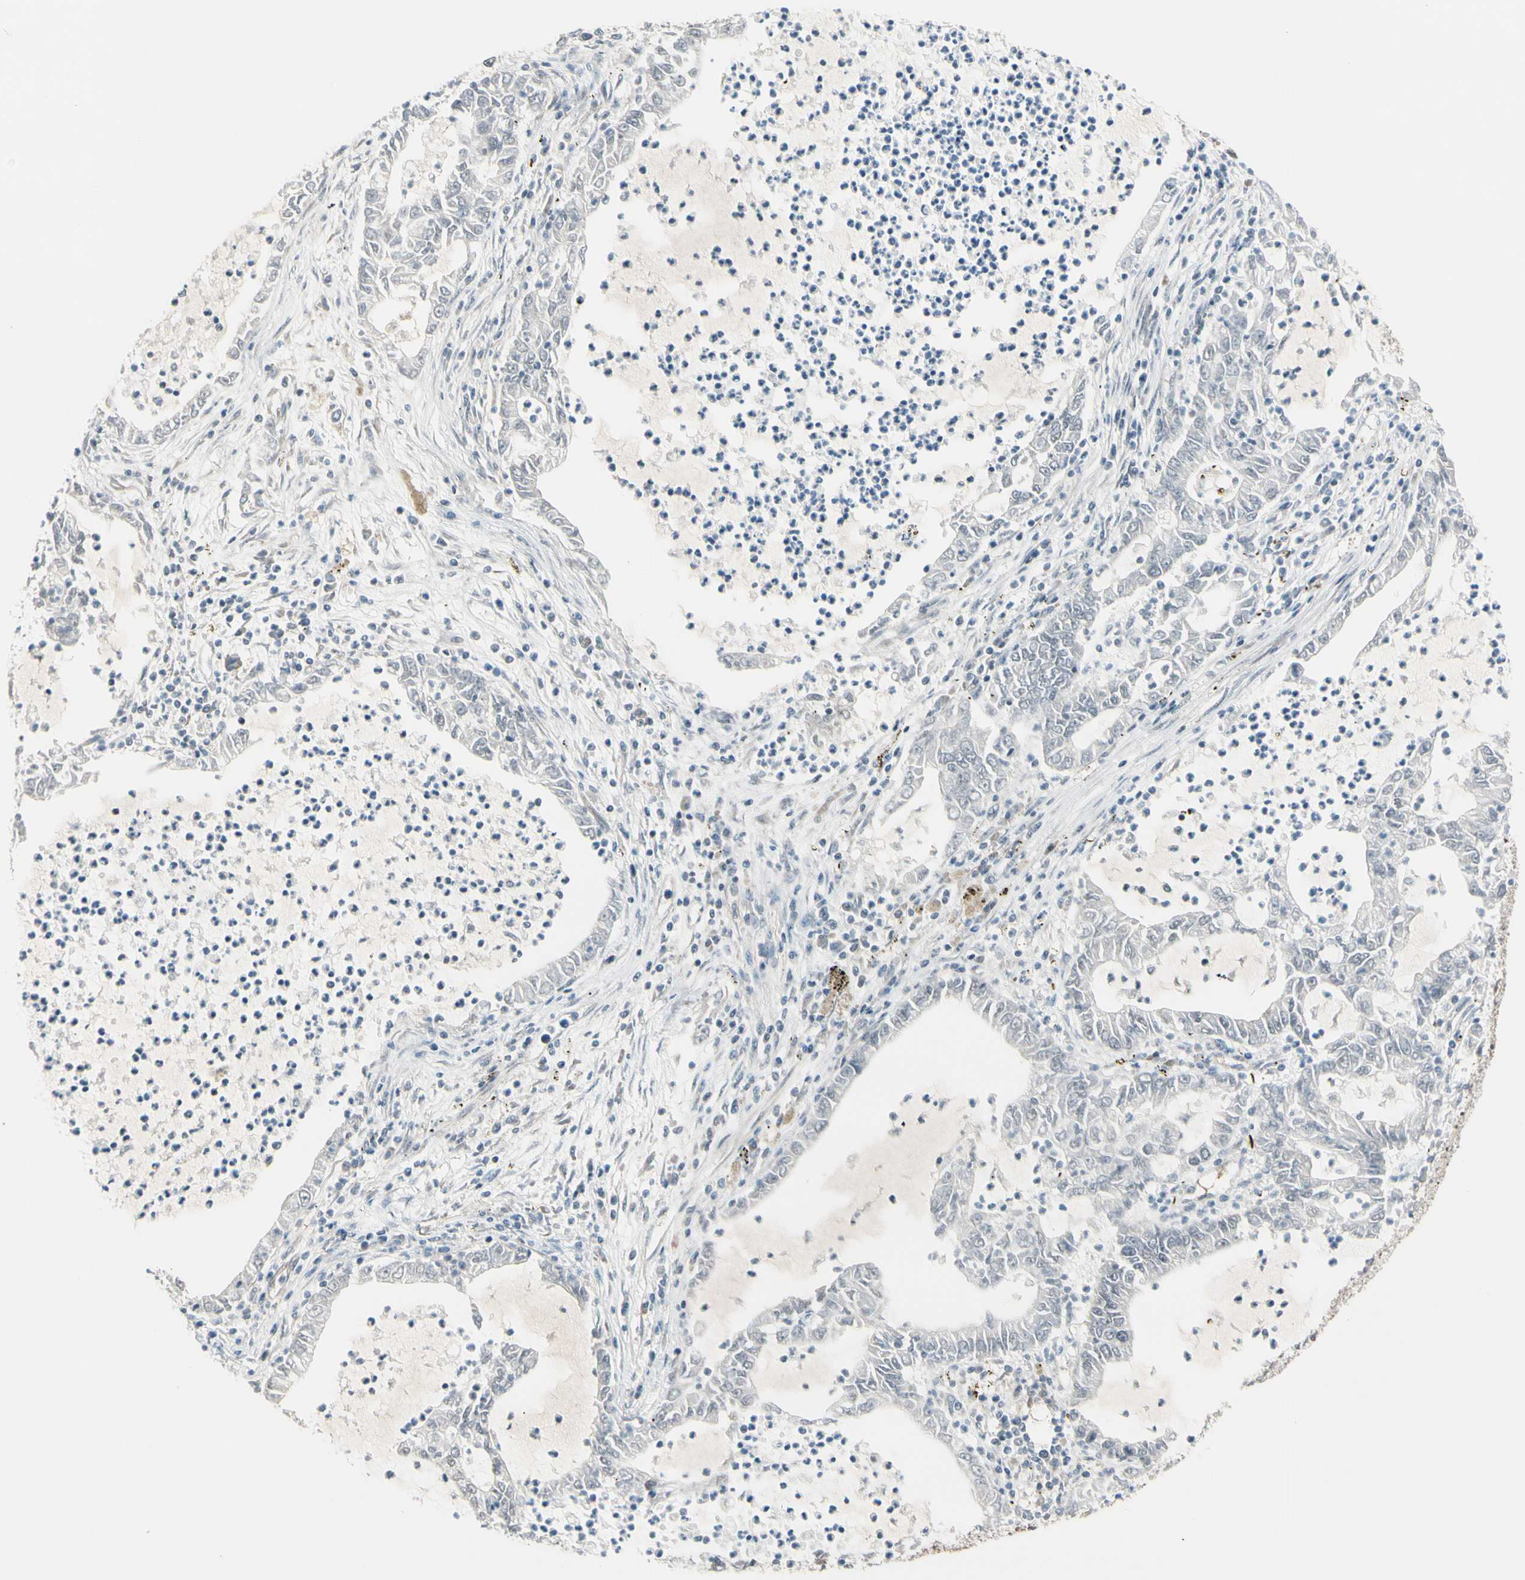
{"staining": {"intensity": "moderate", "quantity": "25%-75%", "location": "nuclear"}, "tissue": "lung cancer", "cell_type": "Tumor cells", "image_type": "cancer", "snomed": [{"axis": "morphology", "description": "Adenocarcinoma, NOS"}, {"axis": "topography", "description": "Lung"}], "caption": "Immunohistochemical staining of human lung adenocarcinoma demonstrates moderate nuclear protein expression in about 25%-75% of tumor cells. The staining is performed using DAB brown chromogen to label protein expression. The nuclei are counter-stained blue using hematoxylin.", "gene": "CHAMP1", "patient": {"sex": "female", "age": 51}}